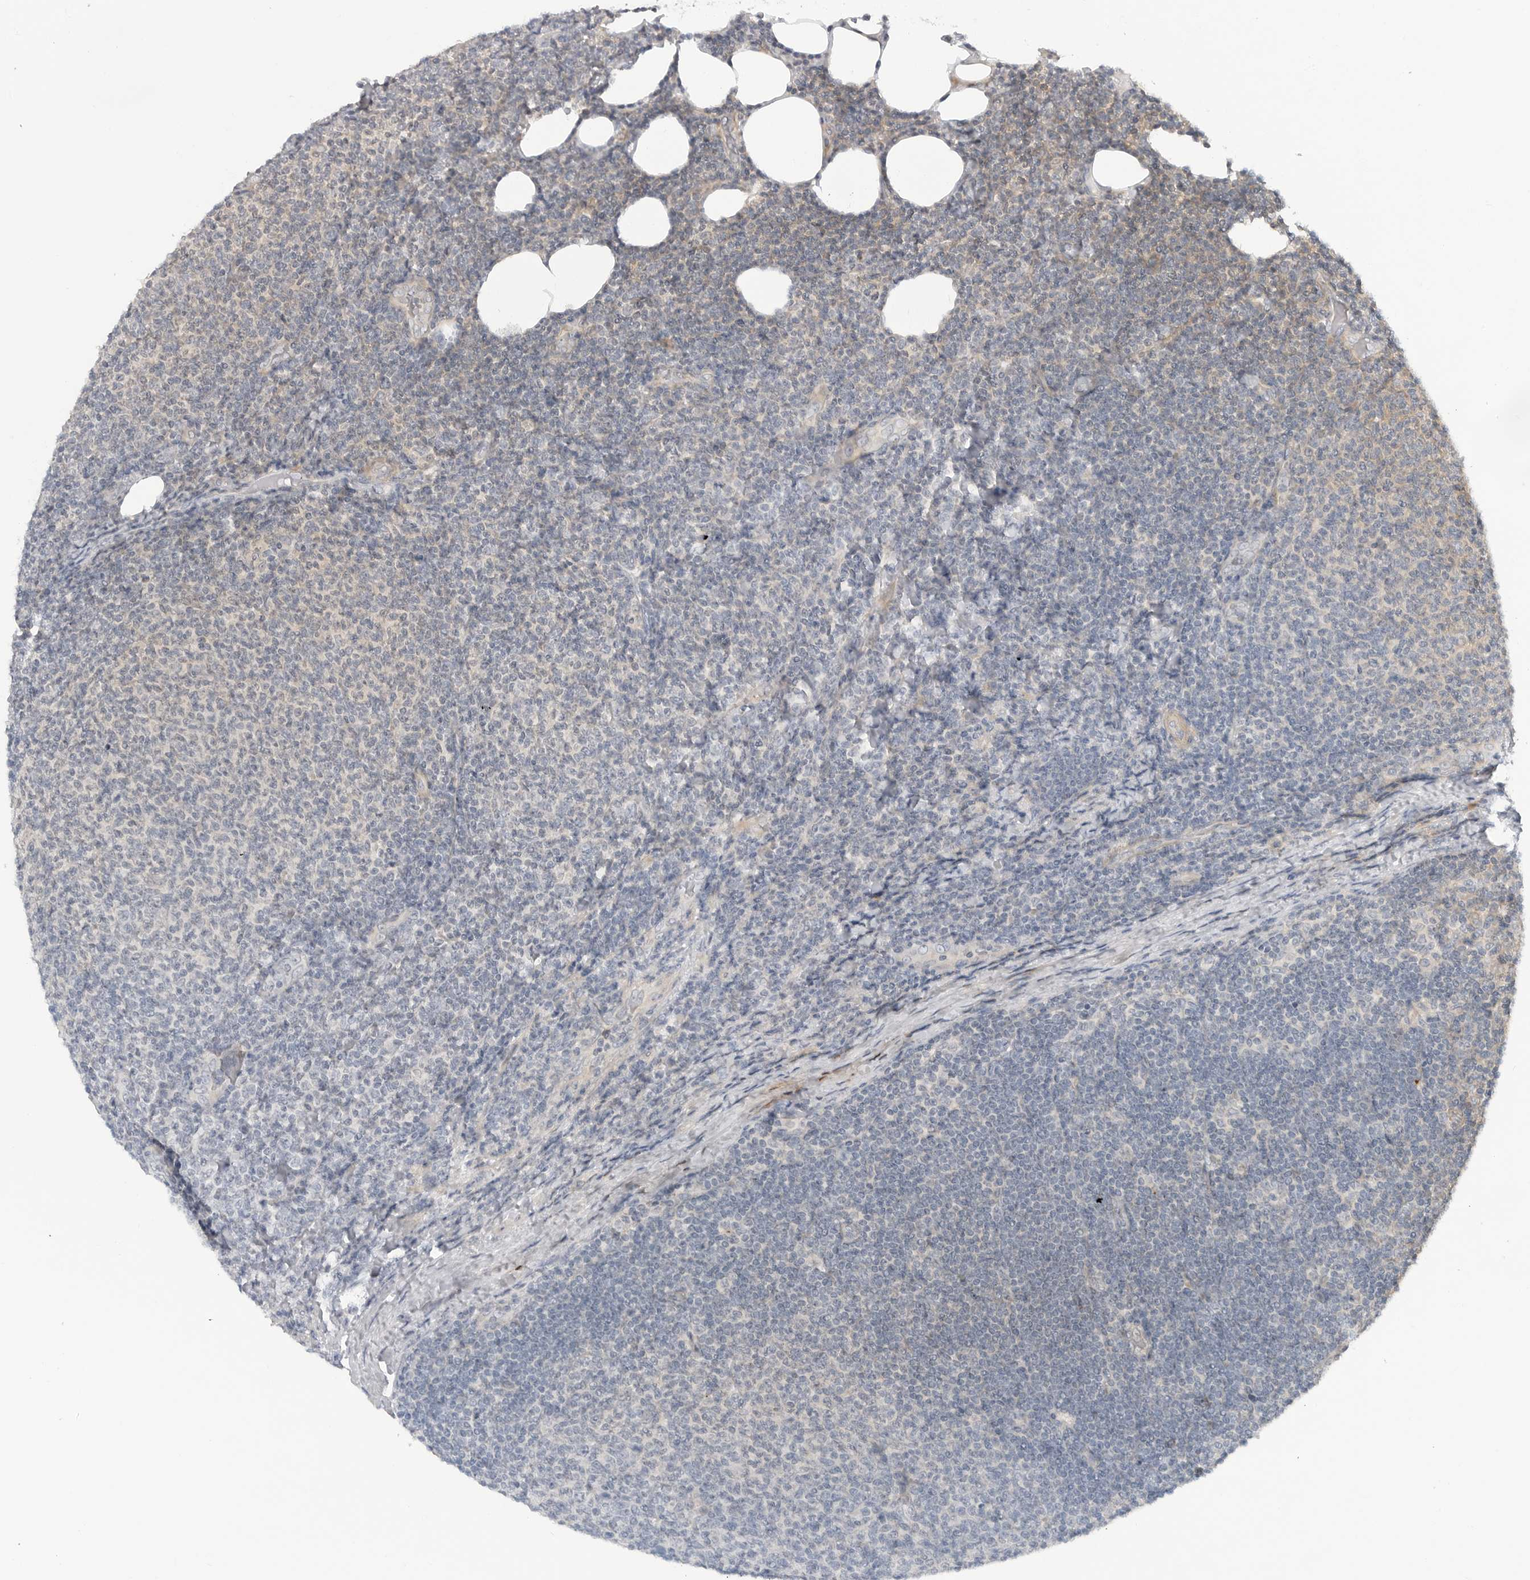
{"staining": {"intensity": "negative", "quantity": "none", "location": "none"}, "tissue": "lymphoma", "cell_type": "Tumor cells", "image_type": "cancer", "snomed": [{"axis": "morphology", "description": "Malignant lymphoma, non-Hodgkin's type, Low grade"}, {"axis": "topography", "description": "Lymph node"}], "caption": "This is an immunohistochemistry (IHC) image of human lymphoma. There is no expression in tumor cells.", "gene": "STXBP3", "patient": {"sex": "male", "age": 66}}